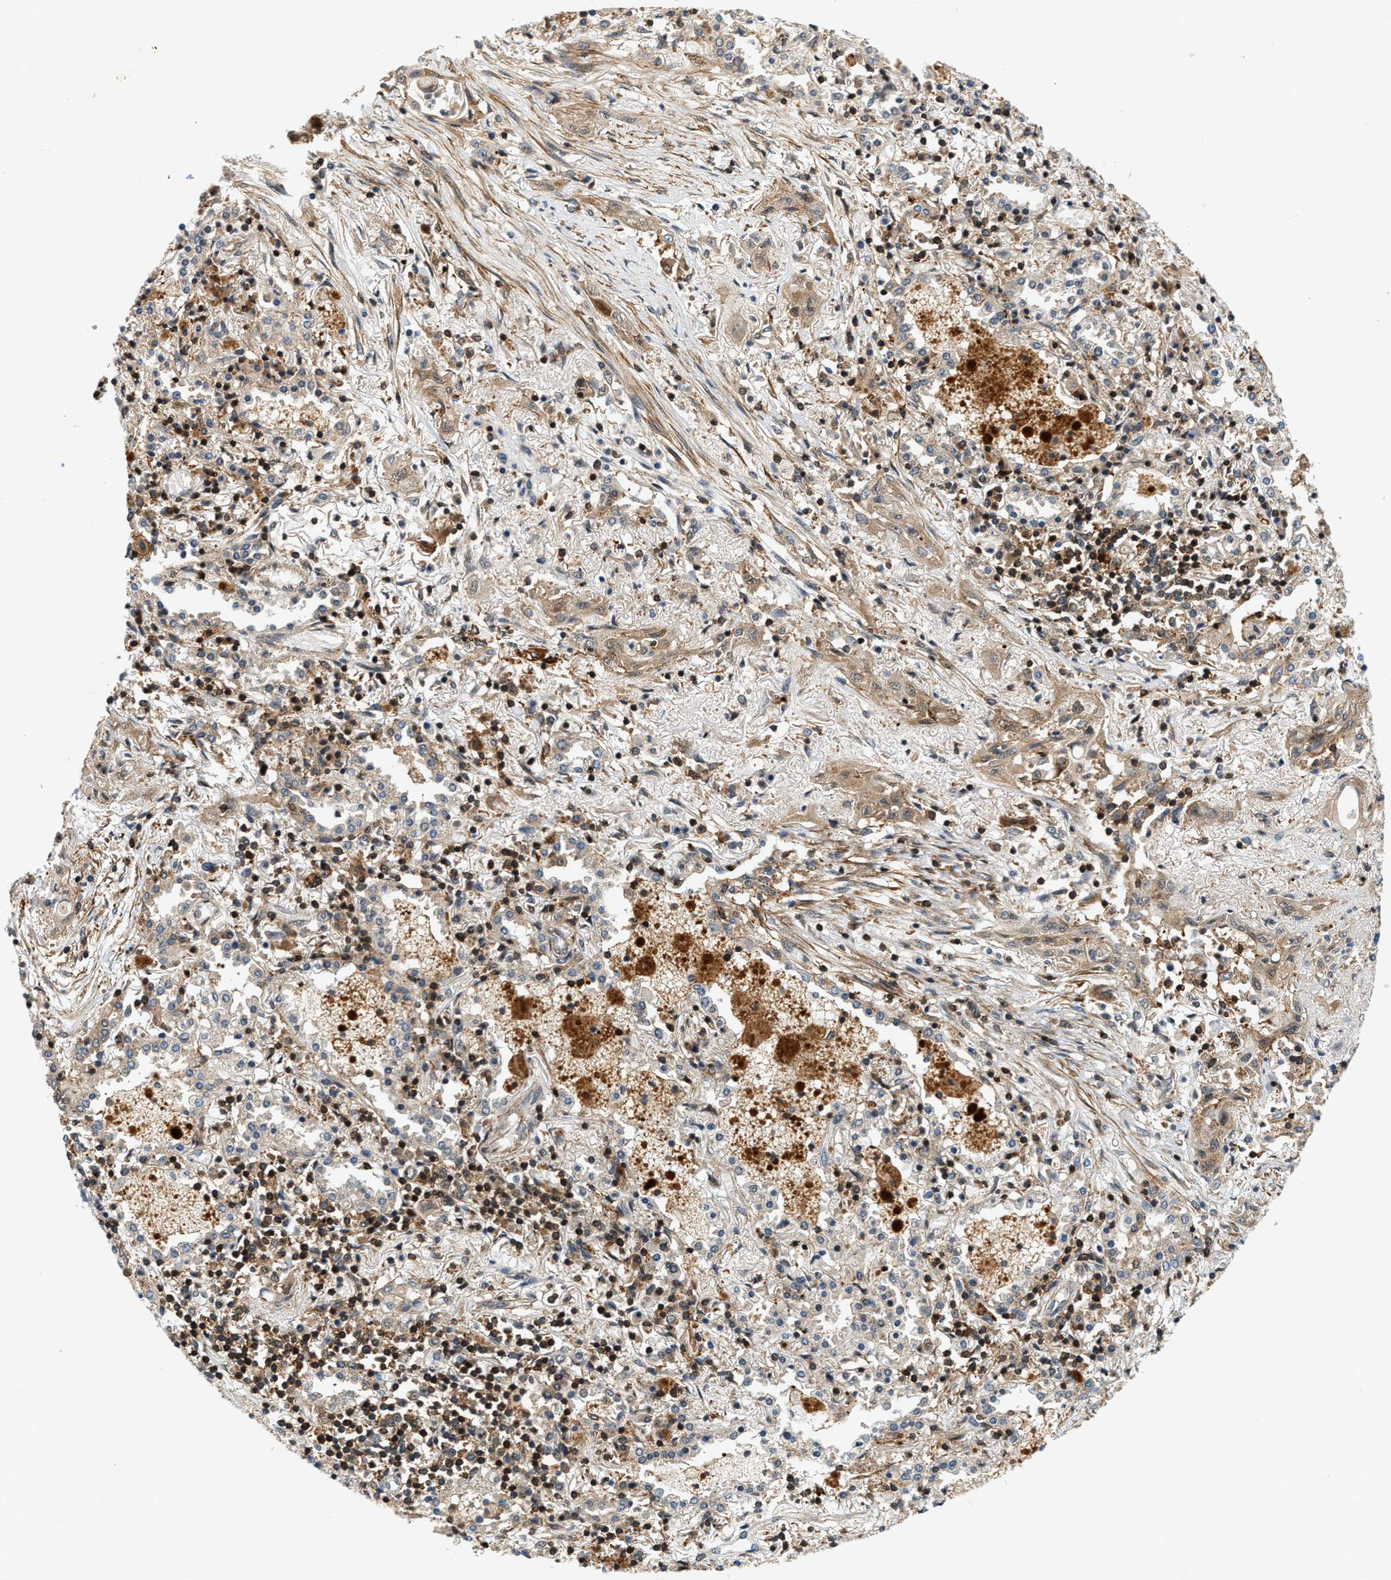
{"staining": {"intensity": "weak", "quantity": ">75%", "location": "cytoplasmic/membranous"}, "tissue": "lung cancer", "cell_type": "Tumor cells", "image_type": "cancer", "snomed": [{"axis": "morphology", "description": "Squamous cell carcinoma, NOS"}, {"axis": "topography", "description": "Lung"}], "caption": "Brown immunohistochemical staining in human lung cancer displays weak cytoplasmic/membranous expression in about >75% of tumor cells.", "gene": "SAMD9", "patient": {"sex": "female", "age": 47}}